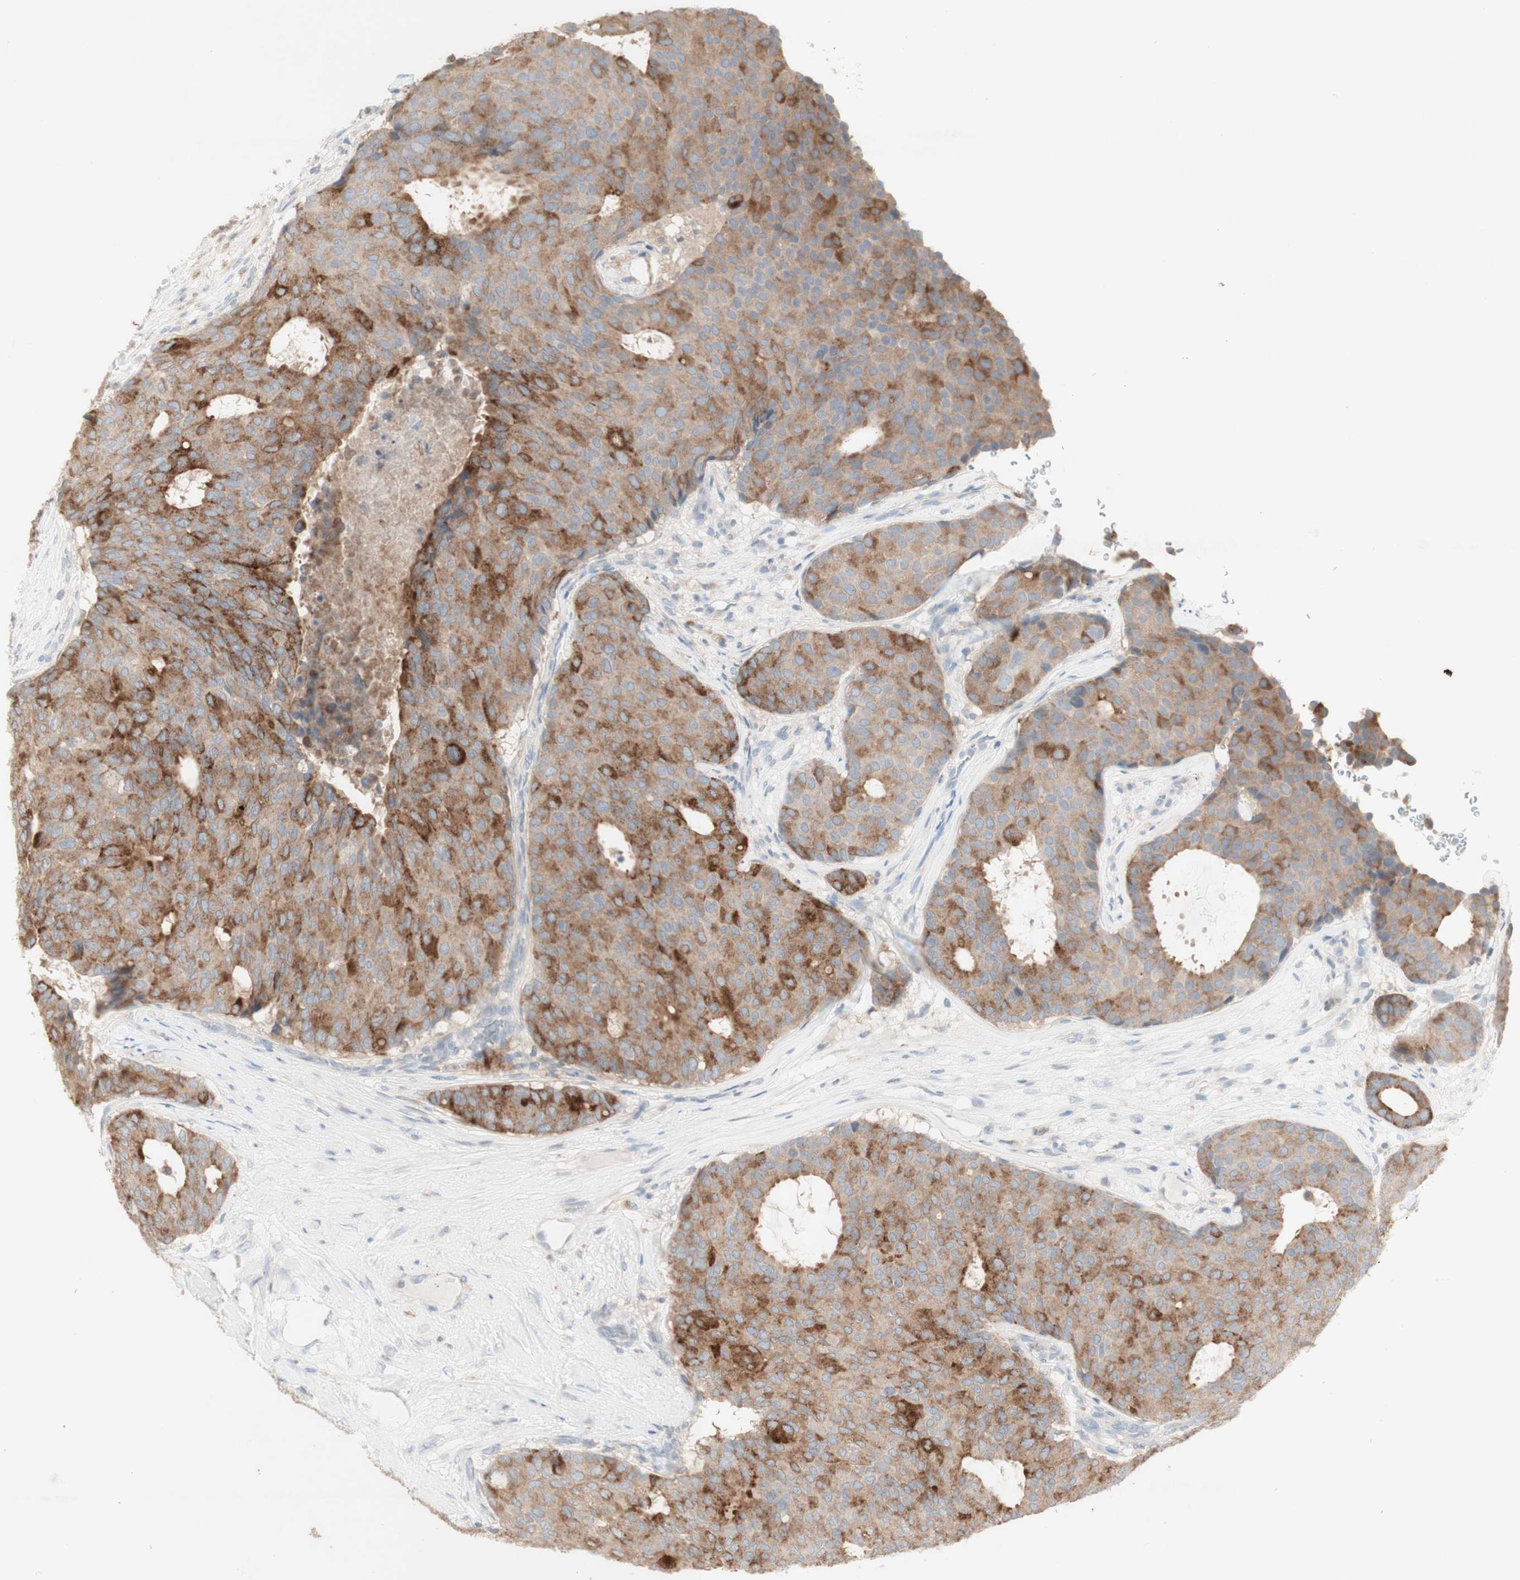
{"staining": {"intensity": "moderate", "quantity": "25%-75%", "location": "cytoplasmic/membranous"}, "tissue": "breast cancer", "cell_type": "Tumor cells", "image_type": "cancer", "snomed": [{"axis": "morphology", "description": "Duct carcinoma"}, {"axis": "topography", "description": "Breast"}], "caption": "A photomicrograph showing moderate cytoplasmic/membranous staining in about 25%-75% of tumor cells in invasive ductal carcinoma (breast), as visualized by brown immunohistochemical staining.", "gene": "ATP6V1B1", "patient": {"sex": "female", "age": 75}}